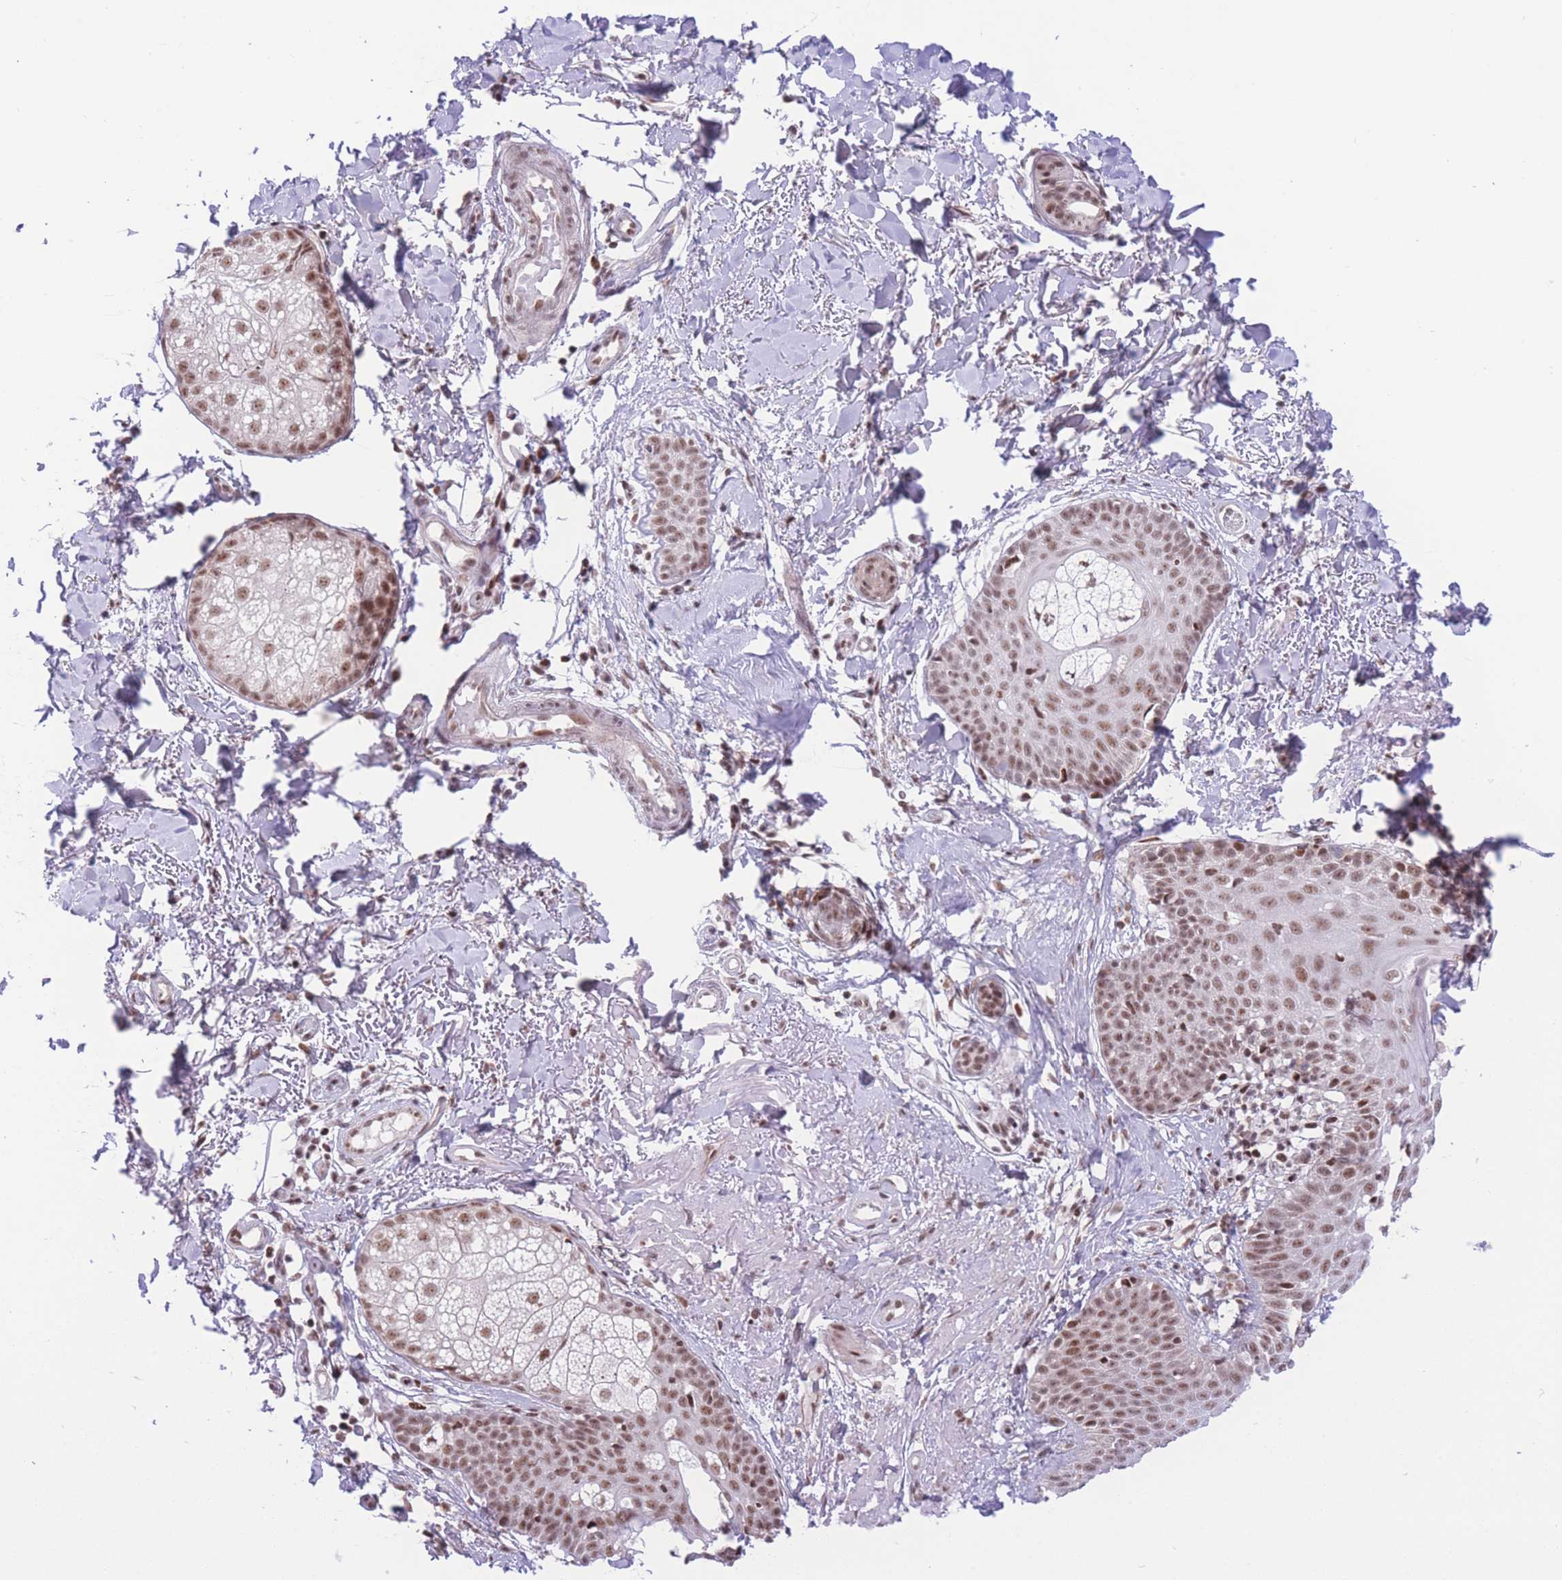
{"staining": {"intensity": "moderate", "quantity": ">75%", "location": "nuclear"}, "tissue": "skin cancer", "cell_type": "Tumor cells", "image_type": "cancer", "snomed": [{"axis": "morphology", "description": "Basal cell carcinoma"}, {"axis": "topography", "description": "Skin"}], "caption": "This is an image of immunohistochemistry staining of basal cell carcinoma (skin), which shows moderate positivity in the nuclear of tumor cells.", "gene": "PCIF1", "patient": {"sex": "female", "age": 60}}